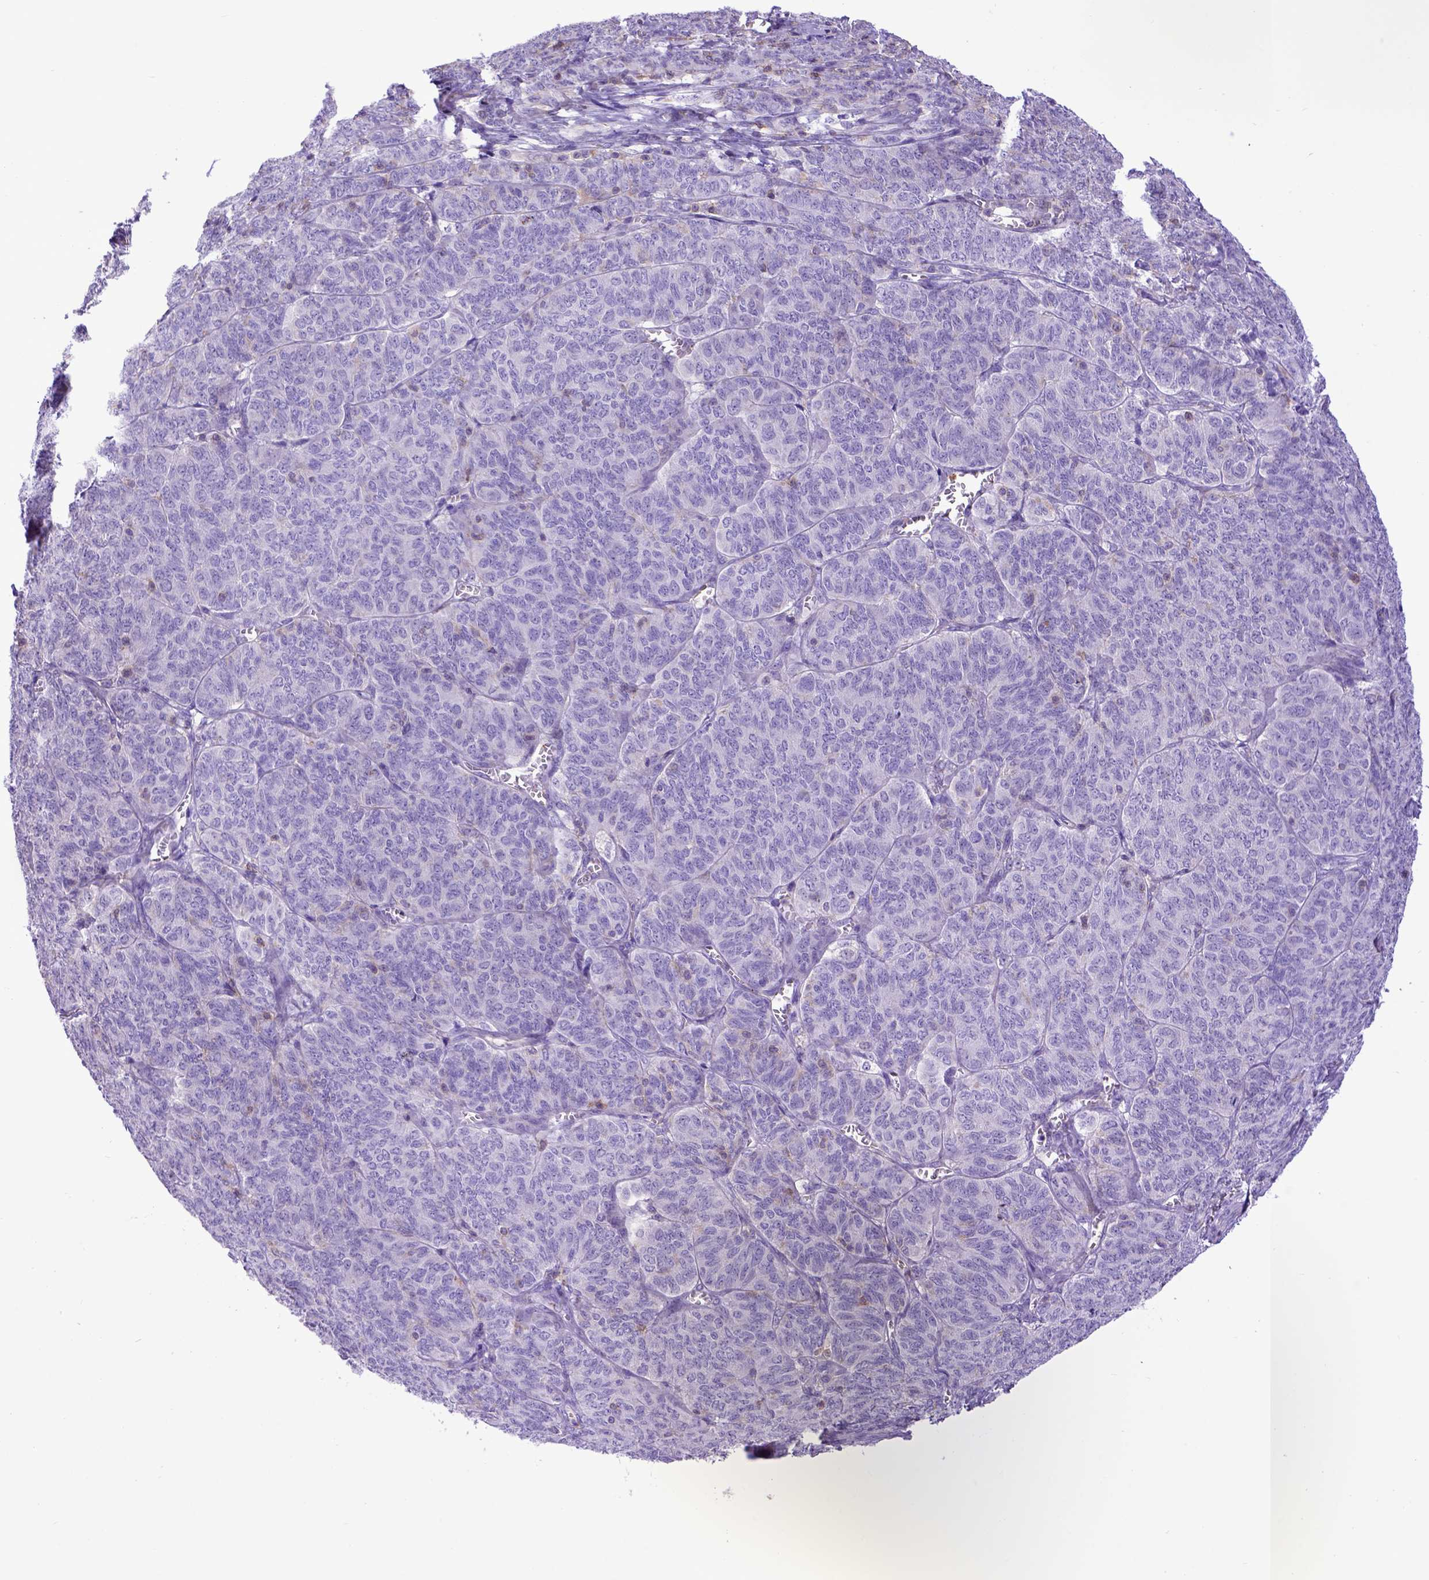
{"staining": {"intensity": "negative", "quantity": "none", "location": "none"}, "tissue": "ovarian cancer", "cell_type": "Tumor cells", "image_type": "cancer", "snomed": [{"axis": "morphology", "description": "Carcinoma, endometroid"}, {"axis": "topography", "description": "Ovary"}], "caption": "Immunohistochemistry micrograph of ovarian endometroid carcinoma stained for a protein (brown), which reveals no expression in tumor cells.", "gene": "ASAH2", "patient": {"sex": "female", "age": 80}}